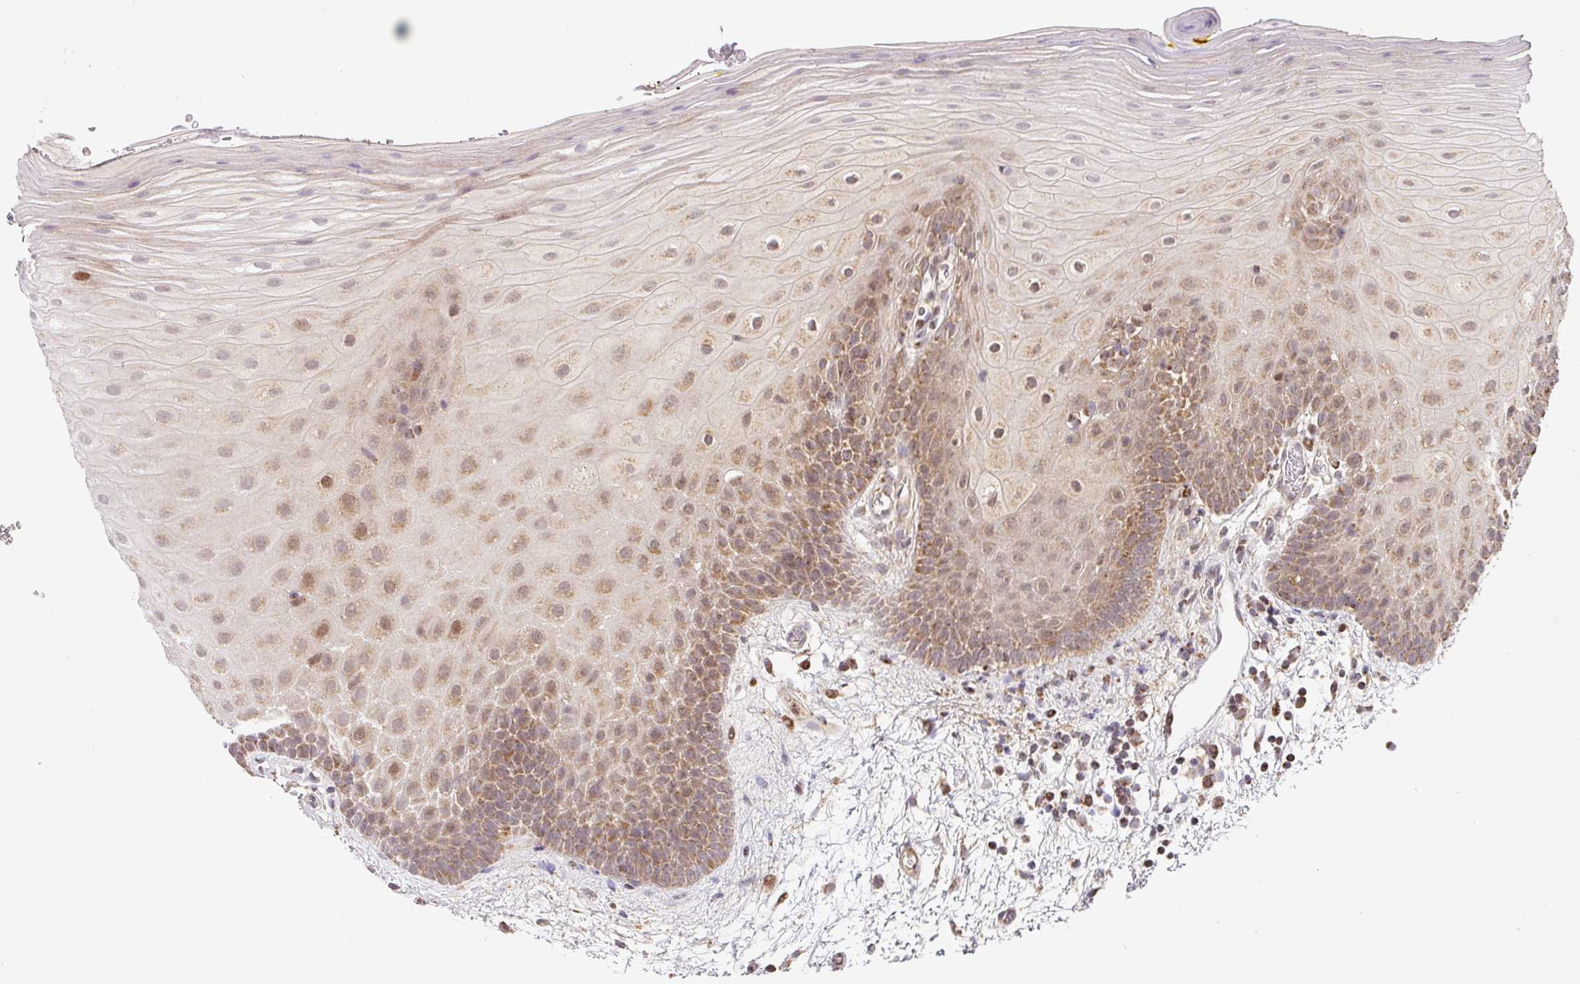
{"staining": {"intensity": "moderate", "quantity": ">75%", "location": "cytoplasmic/membranous,nuclear"}, "tissue": "oral mucosa", "cell_type": "Squamous epithelial cells", "image_type": "normal", "snomed": [{"axis": "morphology", "description": "Normal tissue, NOS"}, {"axis": "morphology", "description": "Squamous cell carcinoma, NOS"}, {"axis": "topography", "description": "Oral tissue"}, {"axis": "topography", "description": "Tounge, NOS"}, {"axis": "topography", "description": "Head-Neck"}], "caption": "Oral mucosa stained with DAB IHC demonstrates medium levels of moderate cytoplasmic/membranous,nuclear positivity in about >75% of squamous epithelial cells.", "gene": "ENSG00000269547", "patient": {"sex": "male", "age": 76}}